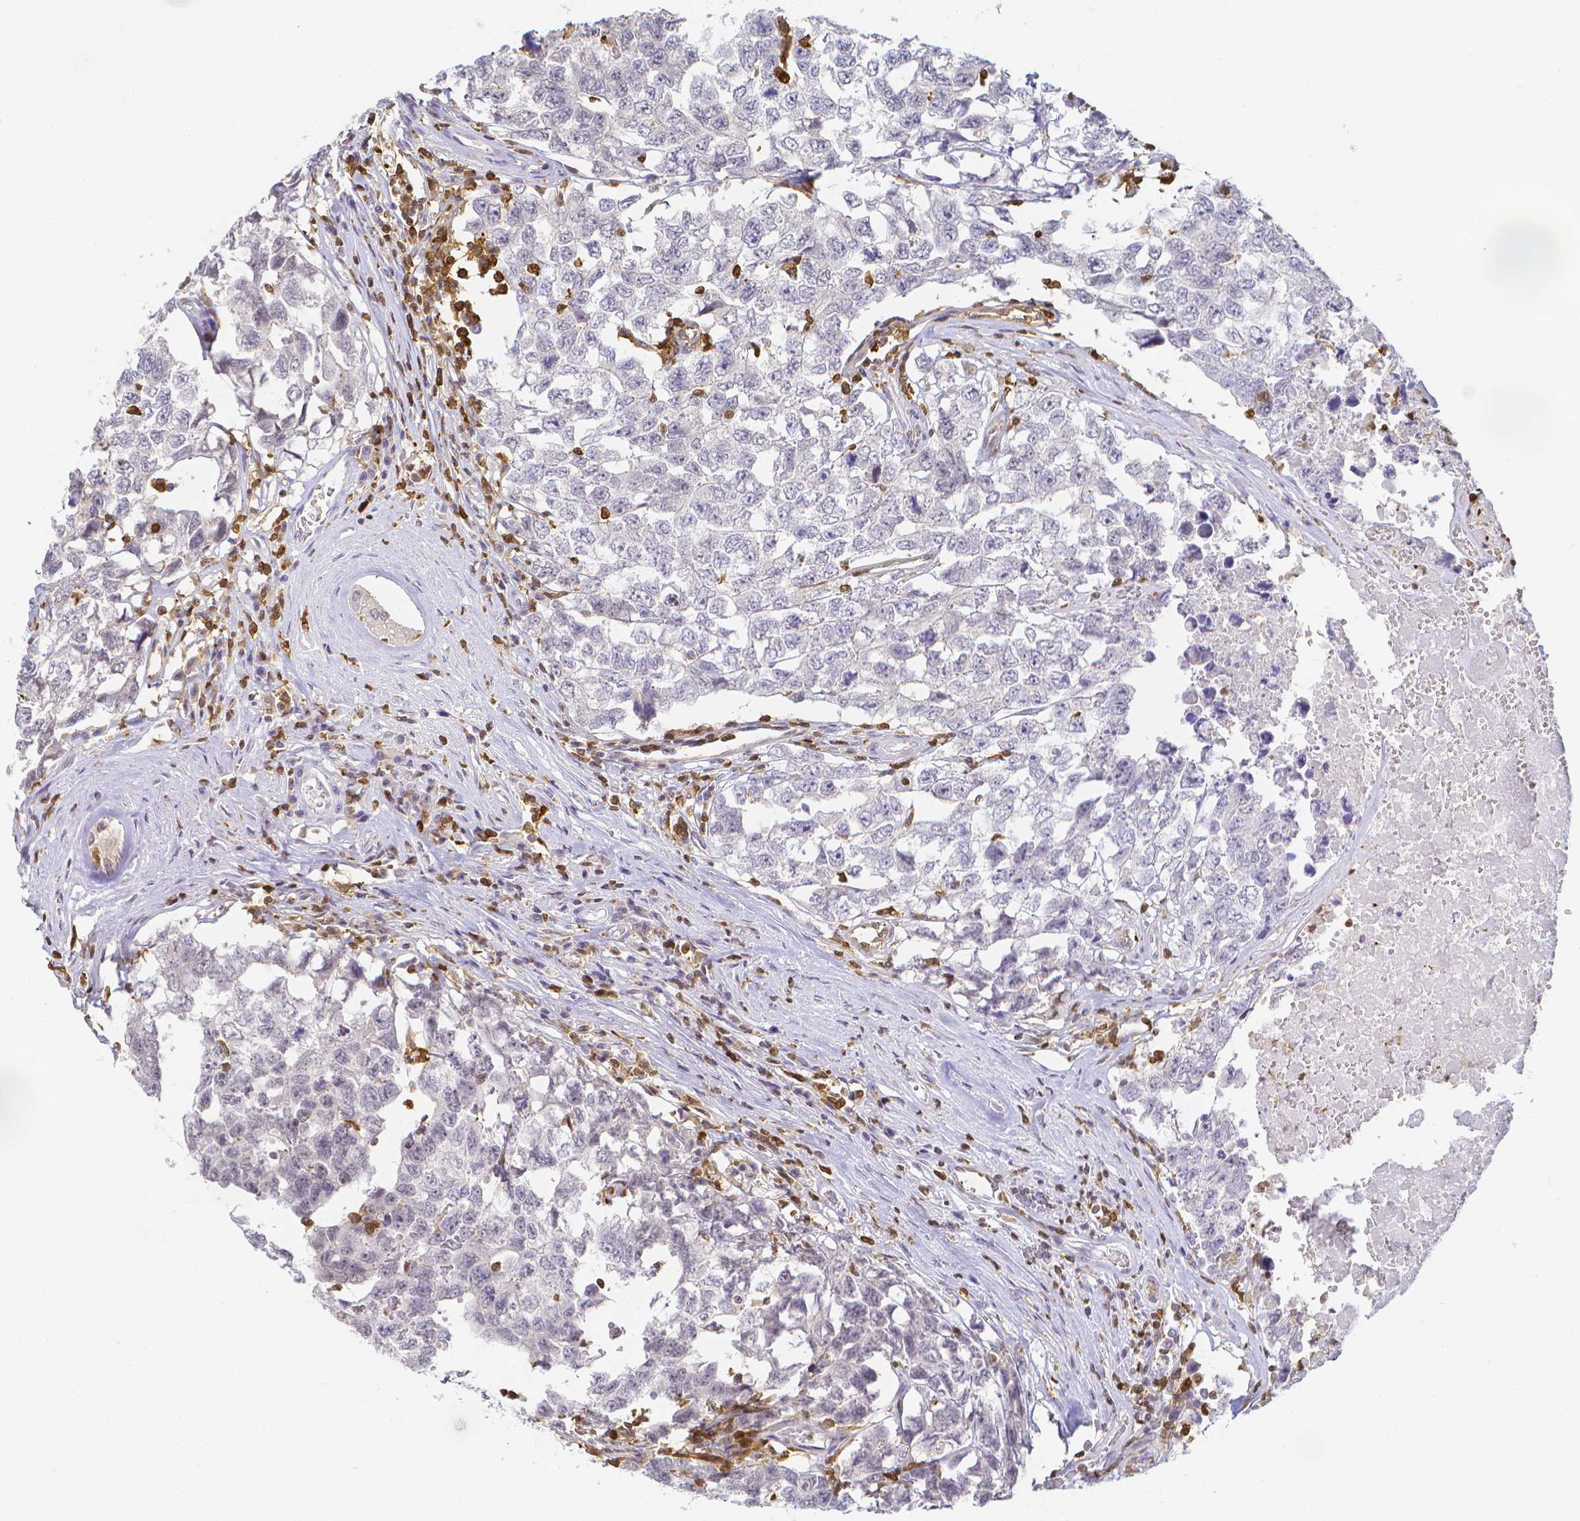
{"staining": {"intensity": "negative", "quantity": "none", "location": "none"}, "tissue": "testis cancer", "cell_type": "Tumor cells", "image_type": "cancer", "snomed": [{"axis": "morphology", "description": "Carcinoma, Embryonal, NOS"}, {"axis": "topography", "description": "Testis"}], "caption": "A photomicrograph of human embryonal carcinoma (testis) is negative for staining in tumor cells. Brightfield microscopy of immunohistochemistry (IHC) stained with DAB (brown) and hematoxylin (blue), captured at high magnification.", "gene": "COTL1", "patient": {"sex": "male", "age": 22}}